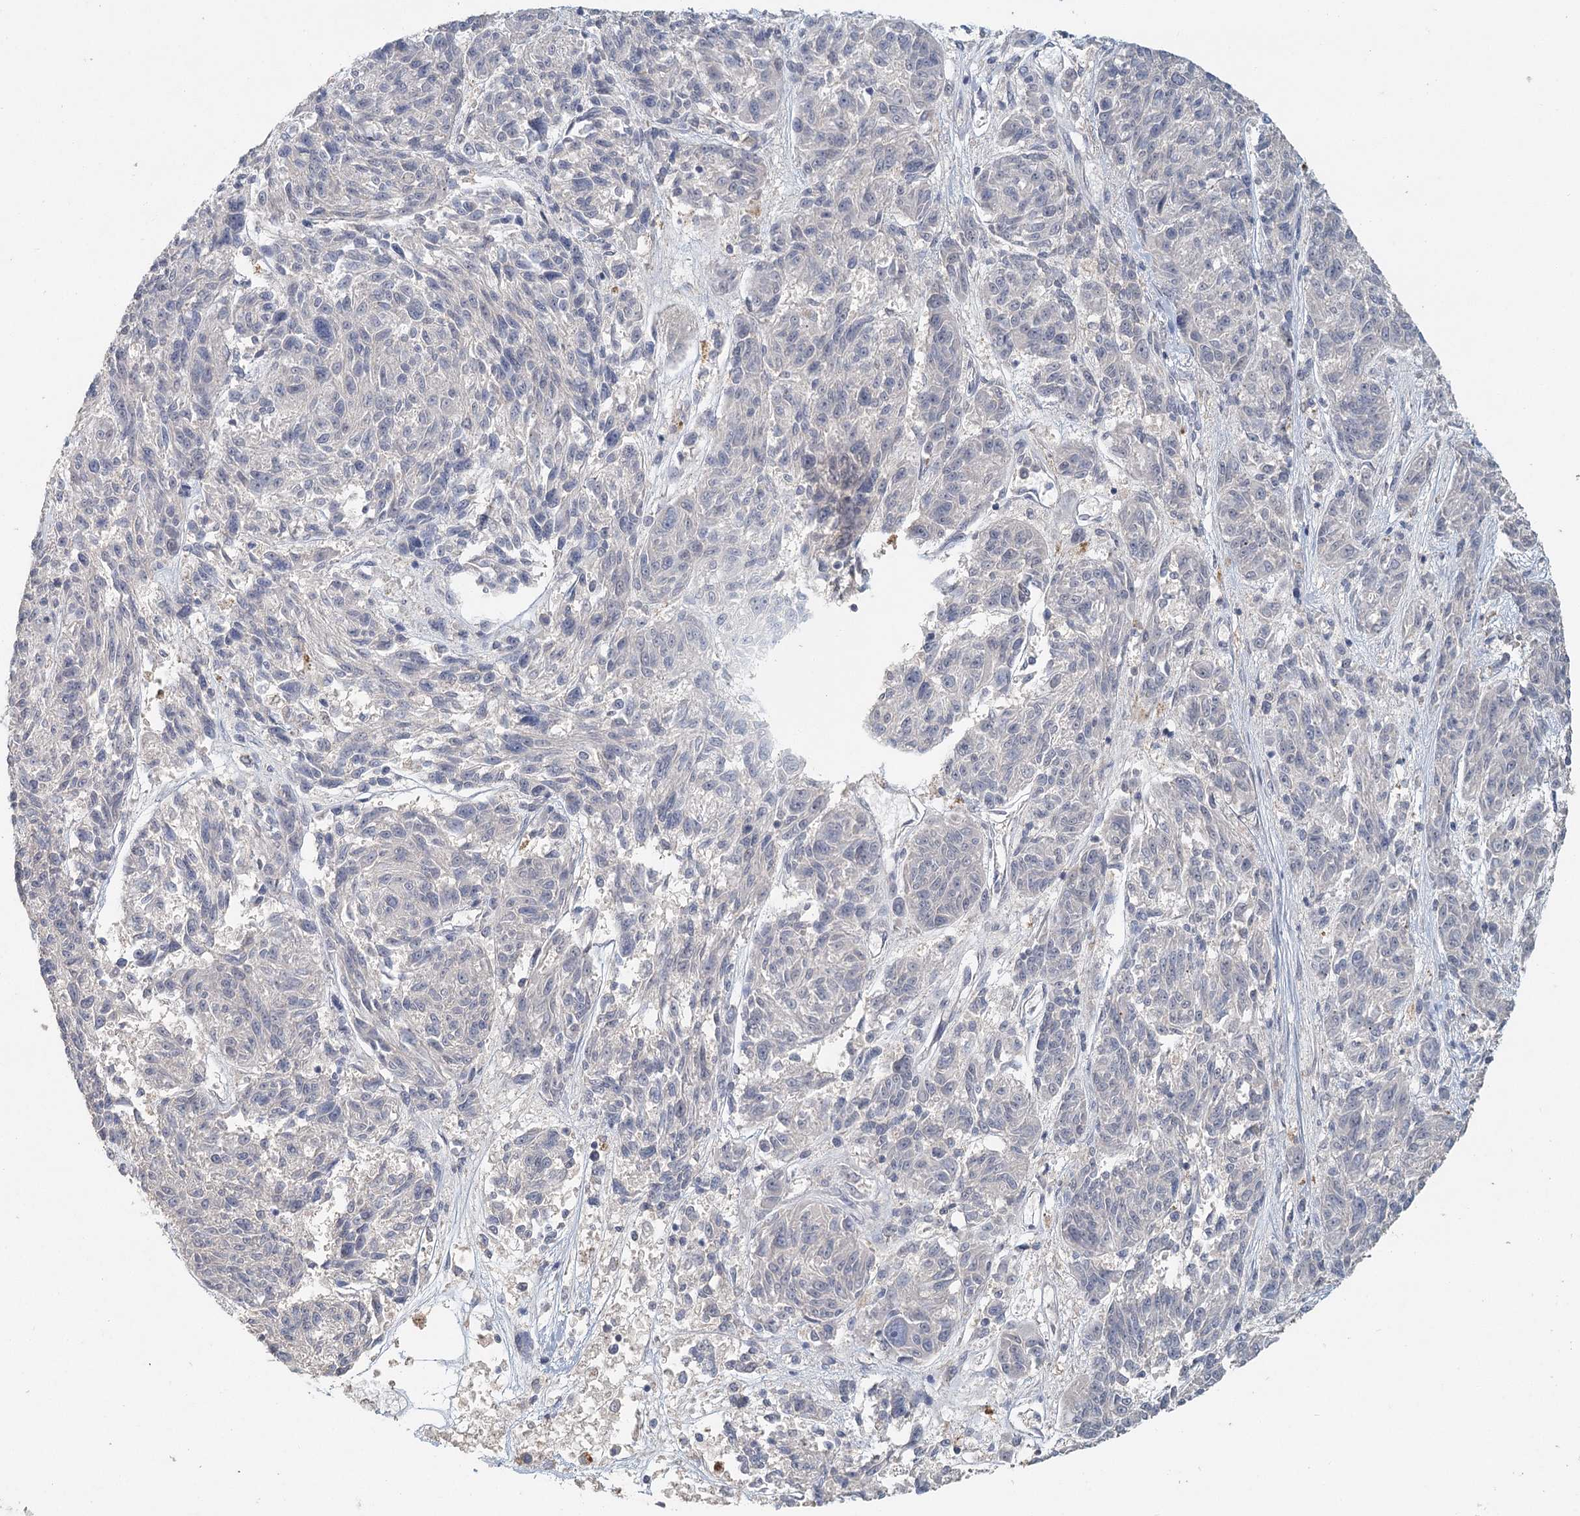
{"staining": {"intensity": "negative", "quantity": "none", "location": "none"}, "tissue": "melanoma", "cell_type": "Tumor cells", "image_type": "cancer", "snomed": [{"axis": "morphology", "description": "Malignant melanoma, NOS"}, {"axis": "topography", "description": "Skin"}], "caption": "This is a image of IHC staining of melanoma, which shows no positivity in tumor cells.", "gene": "ADK", "patient": {"sex": "male", "age": 53}}